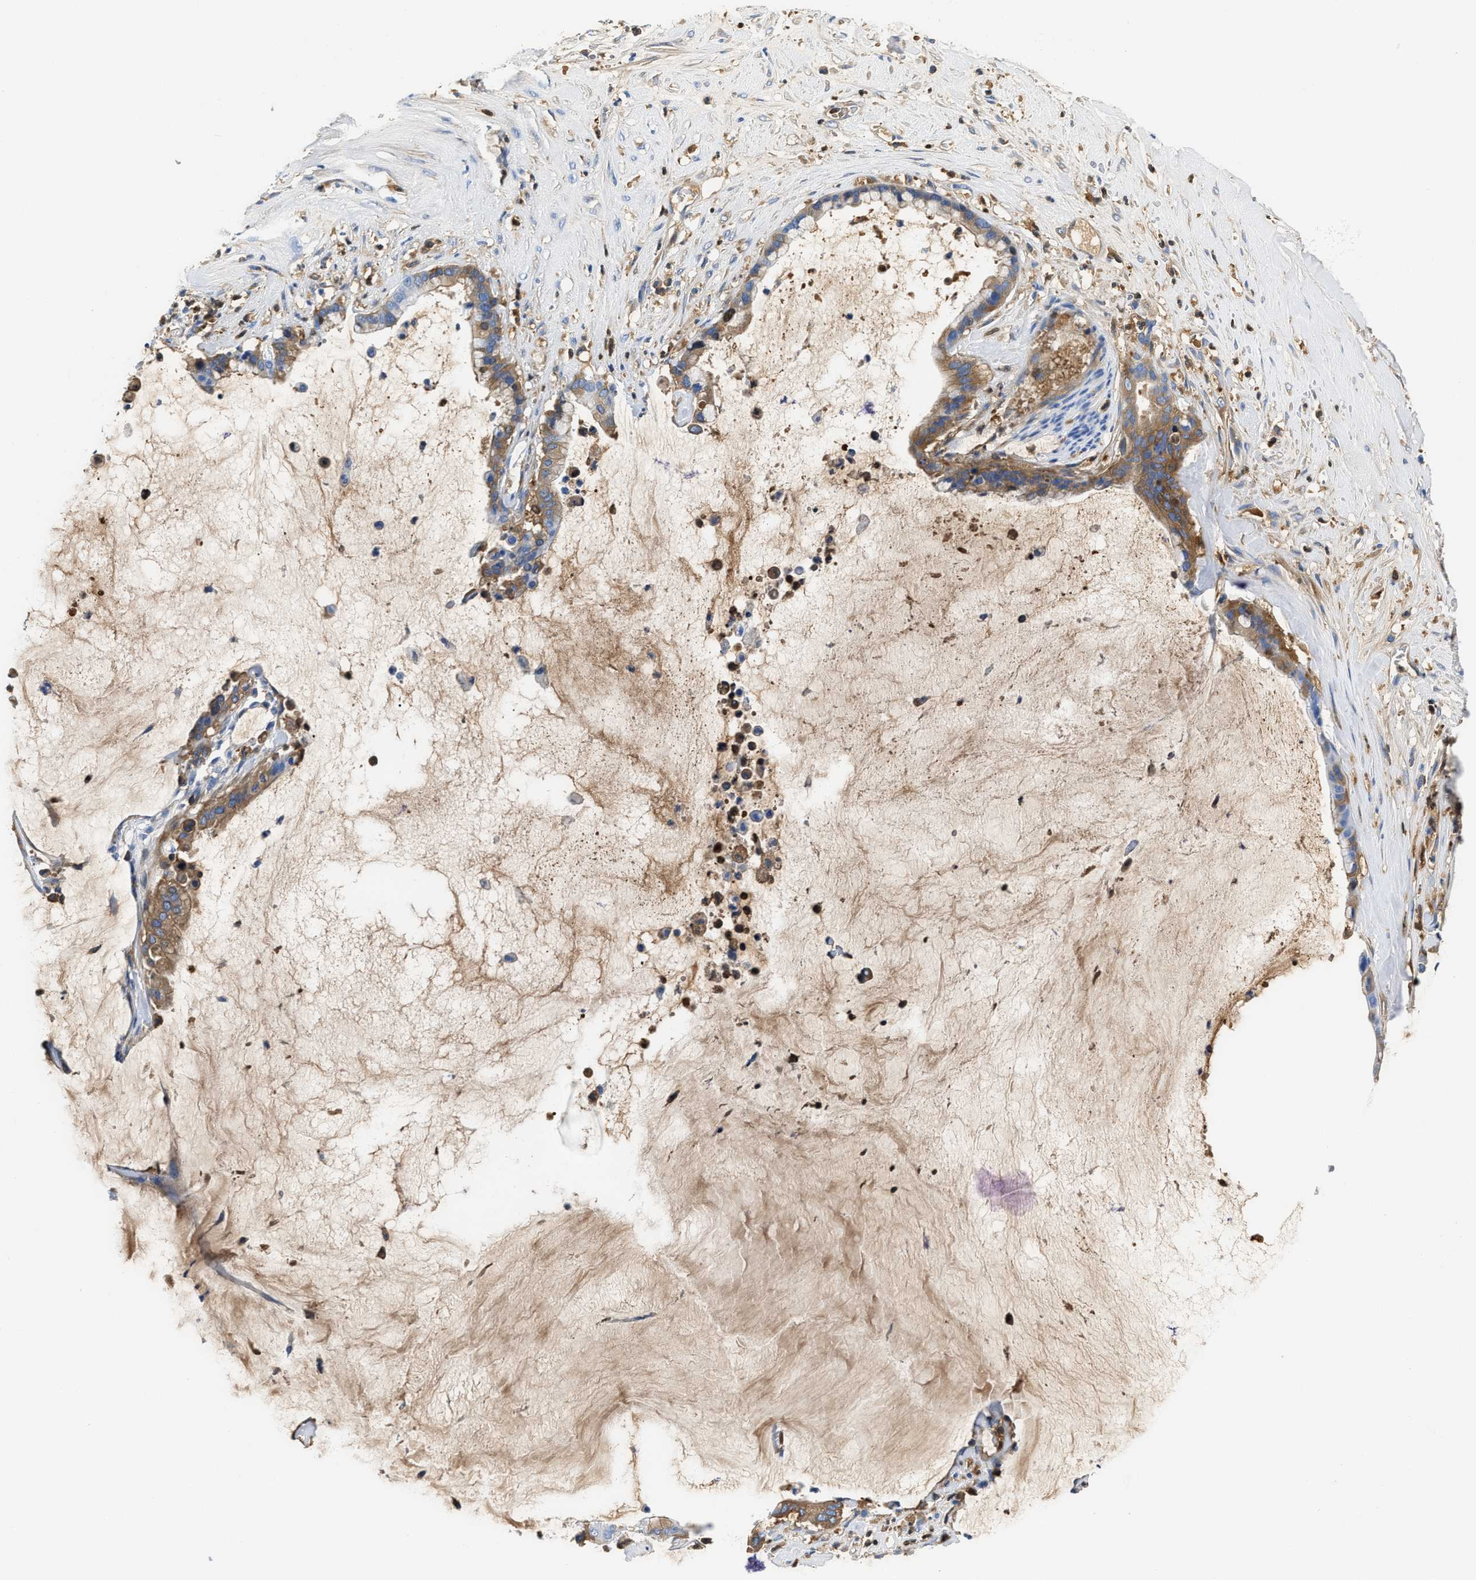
{"staining": {"intensity": "moderate", "quantity": ">75%", "location": "cytoplasmic/membranous"}, "tissue": "pancreatic cancer", "cell_type": "Tumor cells", "image_type": "cancer", "snomed": [{"axis": "morphology", "description": "Adenocarcinoma, NOS"}, {"axis": "topography", "description": "Pancreas"}], "caption": "Protein staining exhibits moderate cytoplasmic/membranous positivity in about >75% of tumor cells in pancreatic adenocarcinoma.", "gene": "GC", "patient": {"sex": "male", "age": 41}}